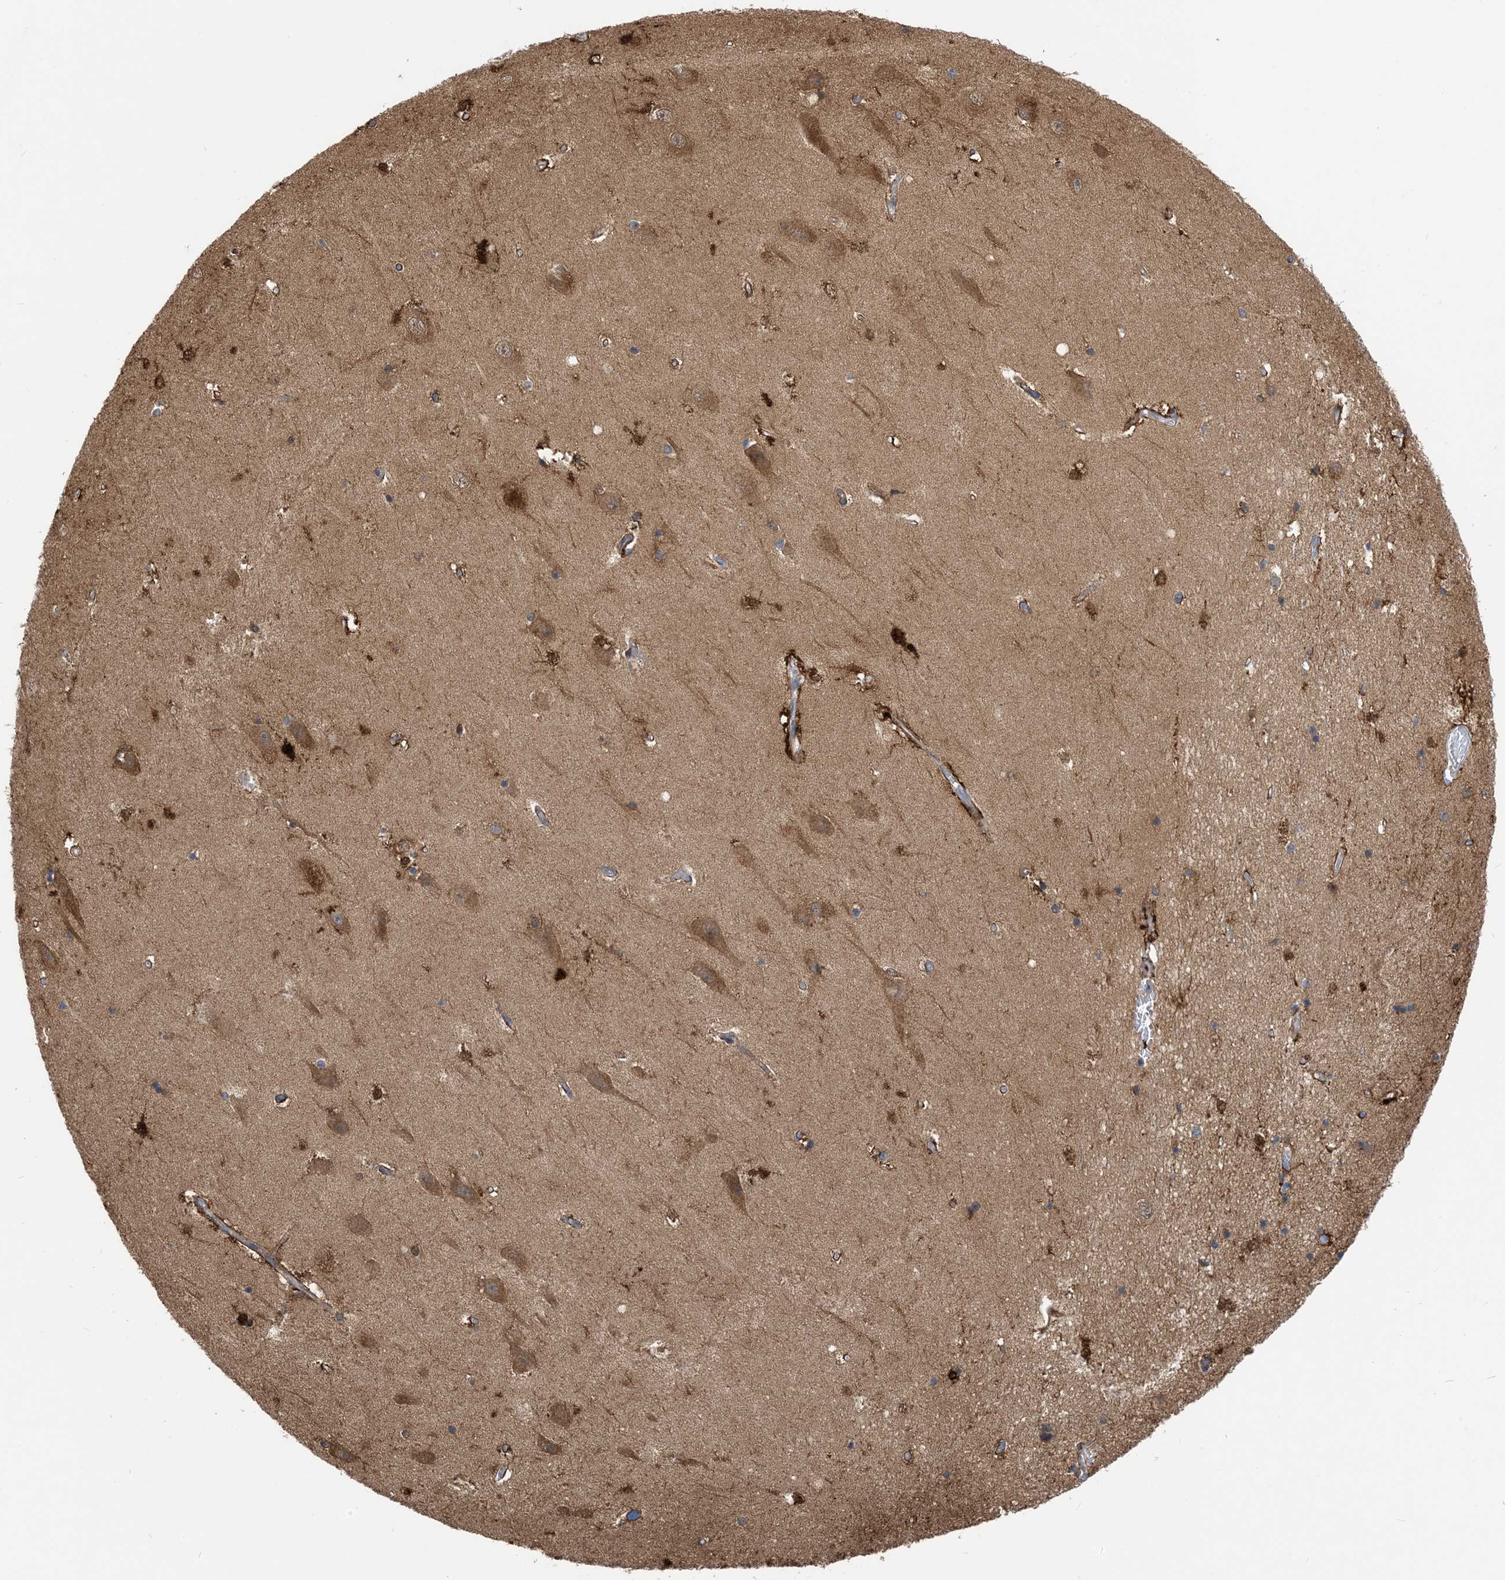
{"staining": {"intensity": "moderate", "quantity": "<25%", "location": "cytoplasmic/membranous"}, "tissue": "hippocampus", "cell_type": "Glial cells", "image_type": "normal", "snomed": [{"axis": "morphology", "description": "Normal tissue, NOS"}, {"axis": "topography", "description": "Hippocampus"}], "caption": "DAB (3,3'-diaminobenzidine) immunohistochemical staining of unremarkable human hippocampus demonstrates moderate cytoplasmic/membranous protein positivity in about <25% of glial cells.", "gene": "ZC3H12A", "patient": {"sex": "male", "age": 45}}